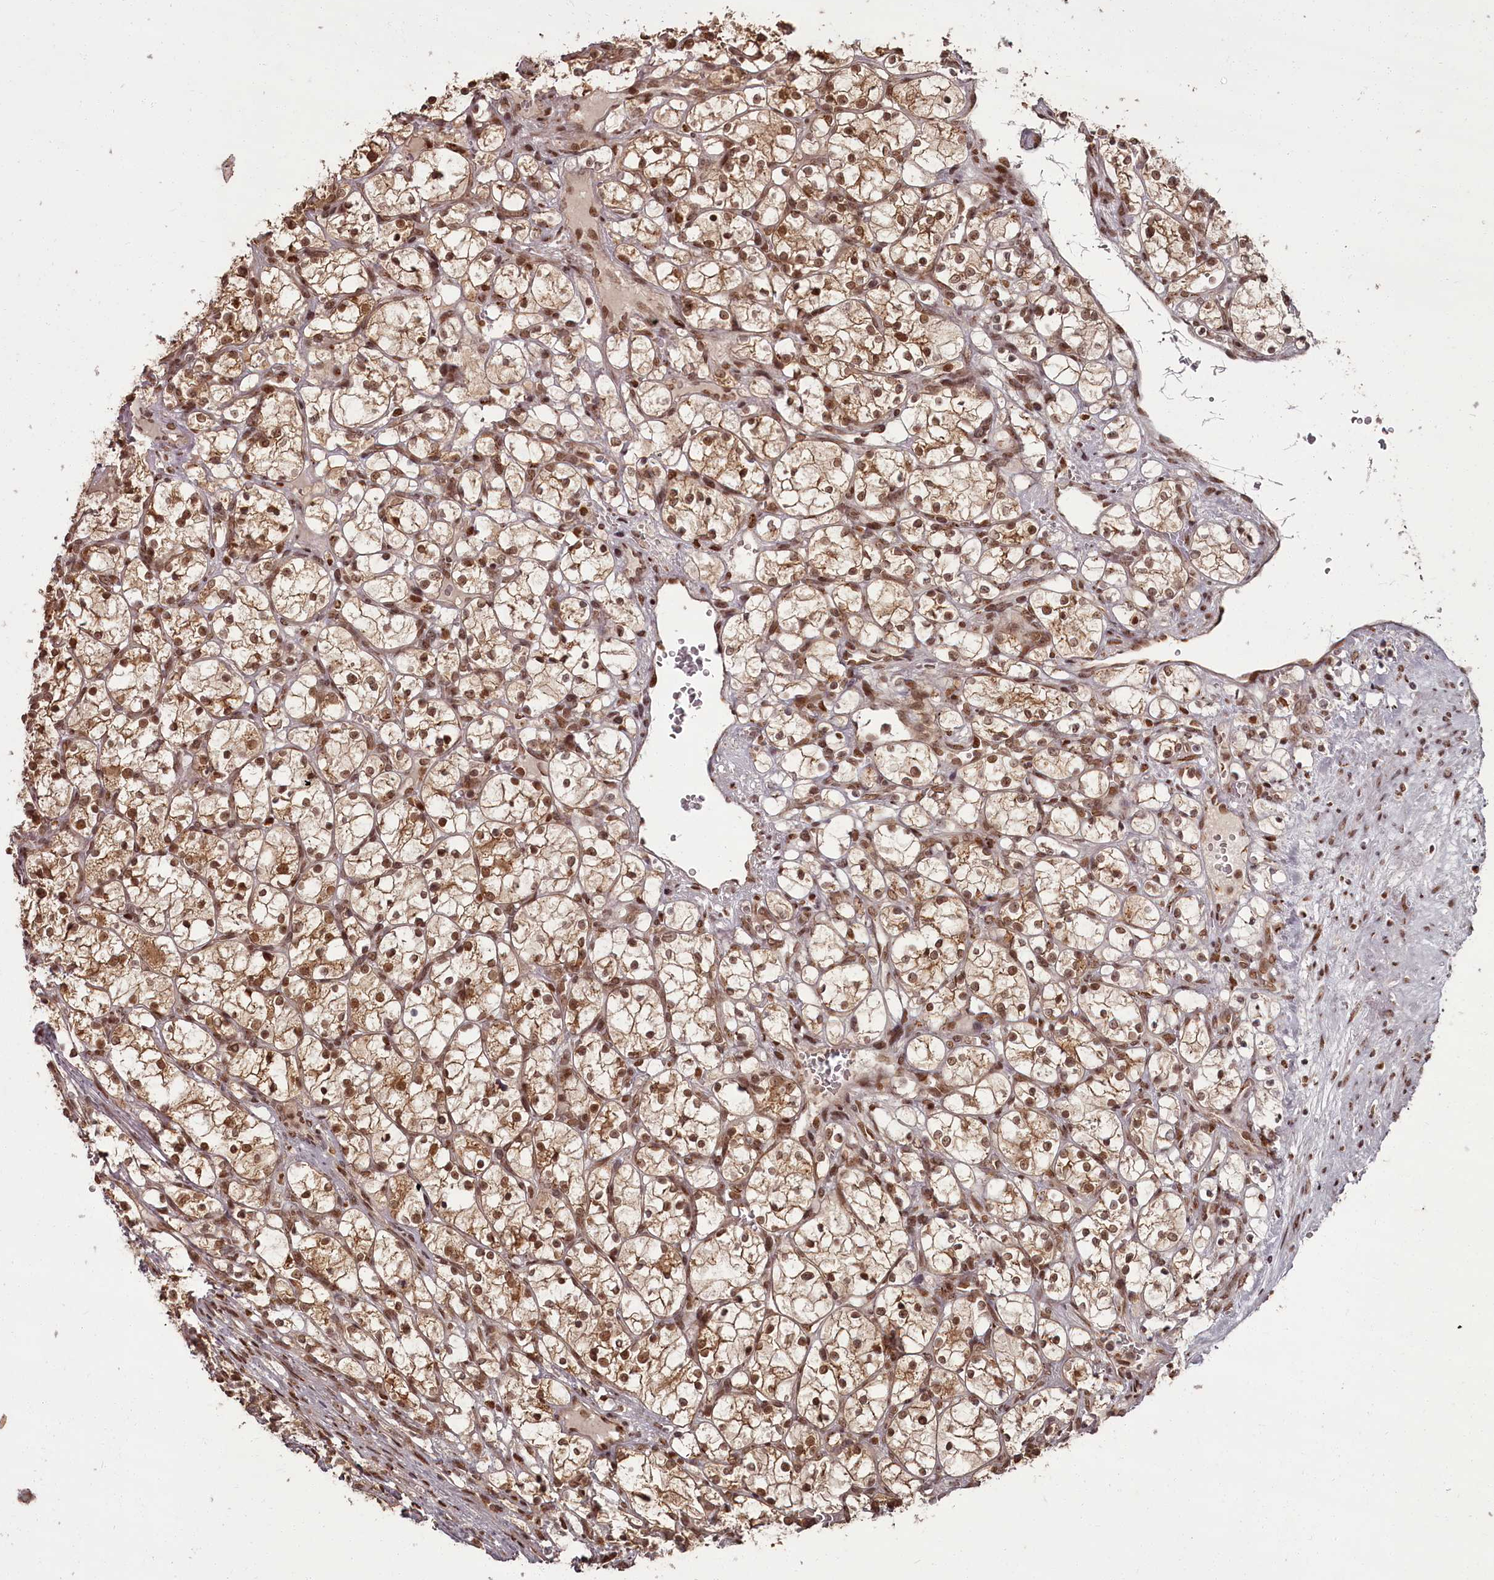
{"staining": {"intensity": "moderate", "quantity": ">75%", "location": "cytoplasmic/membranous,nuclear"}, "tissue": "renal cancer", "cell_type": "Tumor cells", "image_type": "cancer", "snomed": [{"axis": "morphology", "description": "Adenocarcinoma, NOS"}, {"axis": "topography", "description": "Kidney"}], "caption": "IHC of renal adenocarcinoma displays medium levels of moderate cytoplasmic/membranous and nuclear staining in approximately >75% of tumor cells.", "gene": "CEP83", "patient": {"sex": "female", "age": 69}}